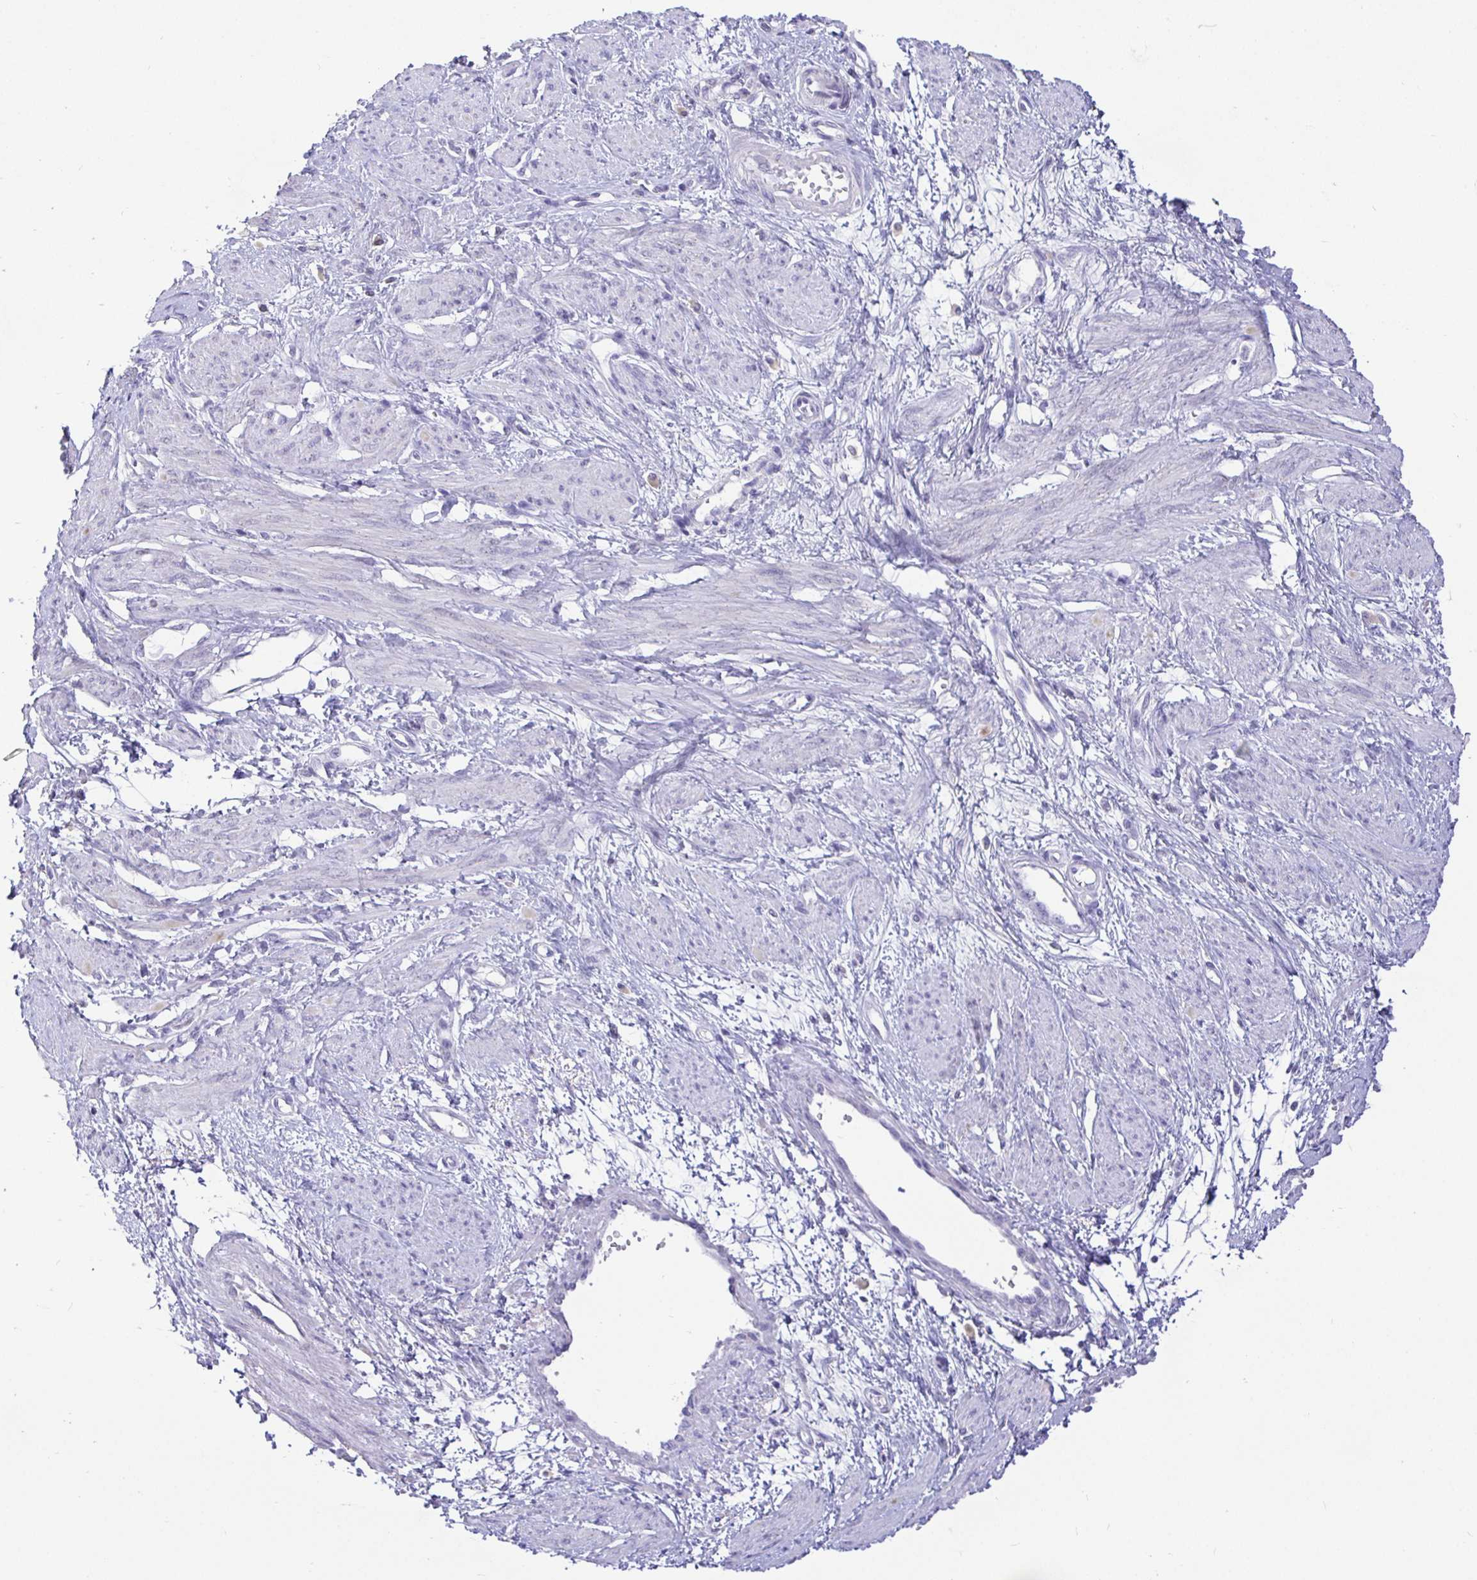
{"staining": {"intensity": "negative", "quantity": "none", "location": "none"}, "tissue": "smooth muscle", "cell_type": "Smooth muscle cells", "image_type": "normal", "snomed": [{"axis": "morphology", "description": "Normal tissue, NOS"}, {"axis": "topography", "description": "Smooth muscle"}, {"axis": "topography", "description": "Uterus"}], "caption": "DAB immunohistochemical staining of normal smooth muscle displays no significant positivity in smooth muscle cells.", "gene": "EZHIP", "patient": {"sex": "female", "age": 39}}